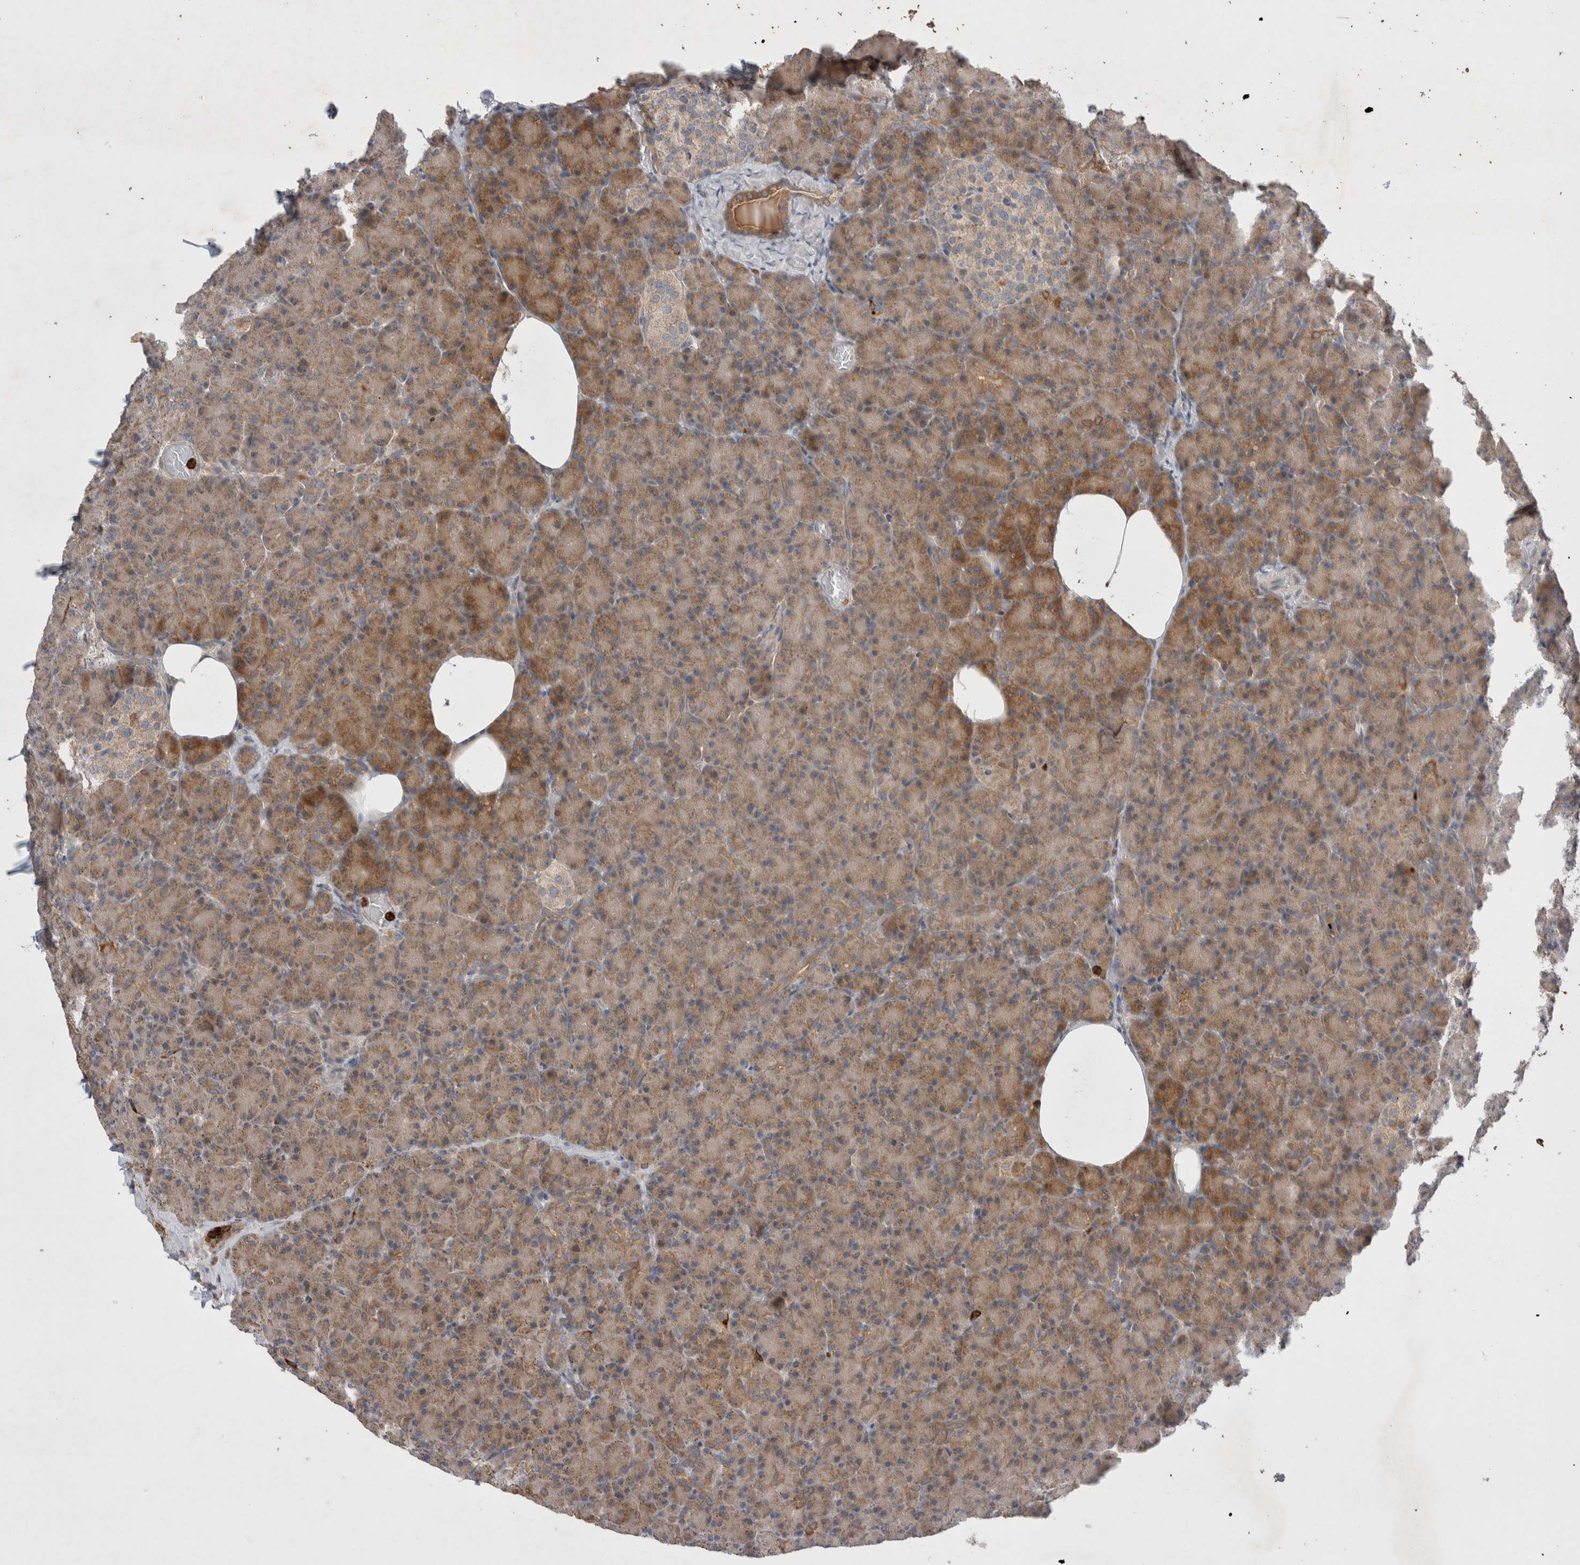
{"staining": {"intensity": "moderate", "quantity": "25%-75%", "location": "cytoplasmic/membranous"}, "tissue": "pancreas", "cell_type": "Exocrine glandular cells", "image_type": "normal", "snomed": [{"axis": "morphology", "description": "Normal tissue, NOS"}, {"axis": "topography", "description": "Pancreas"}], "caption": "Moderate cytoplasmic/membranous protein staining is present in about 25%-75% of exocrine glandular cells in pancreas.", "gene": "GSDMB", "patient": {"sex": "female", "age": 43}}